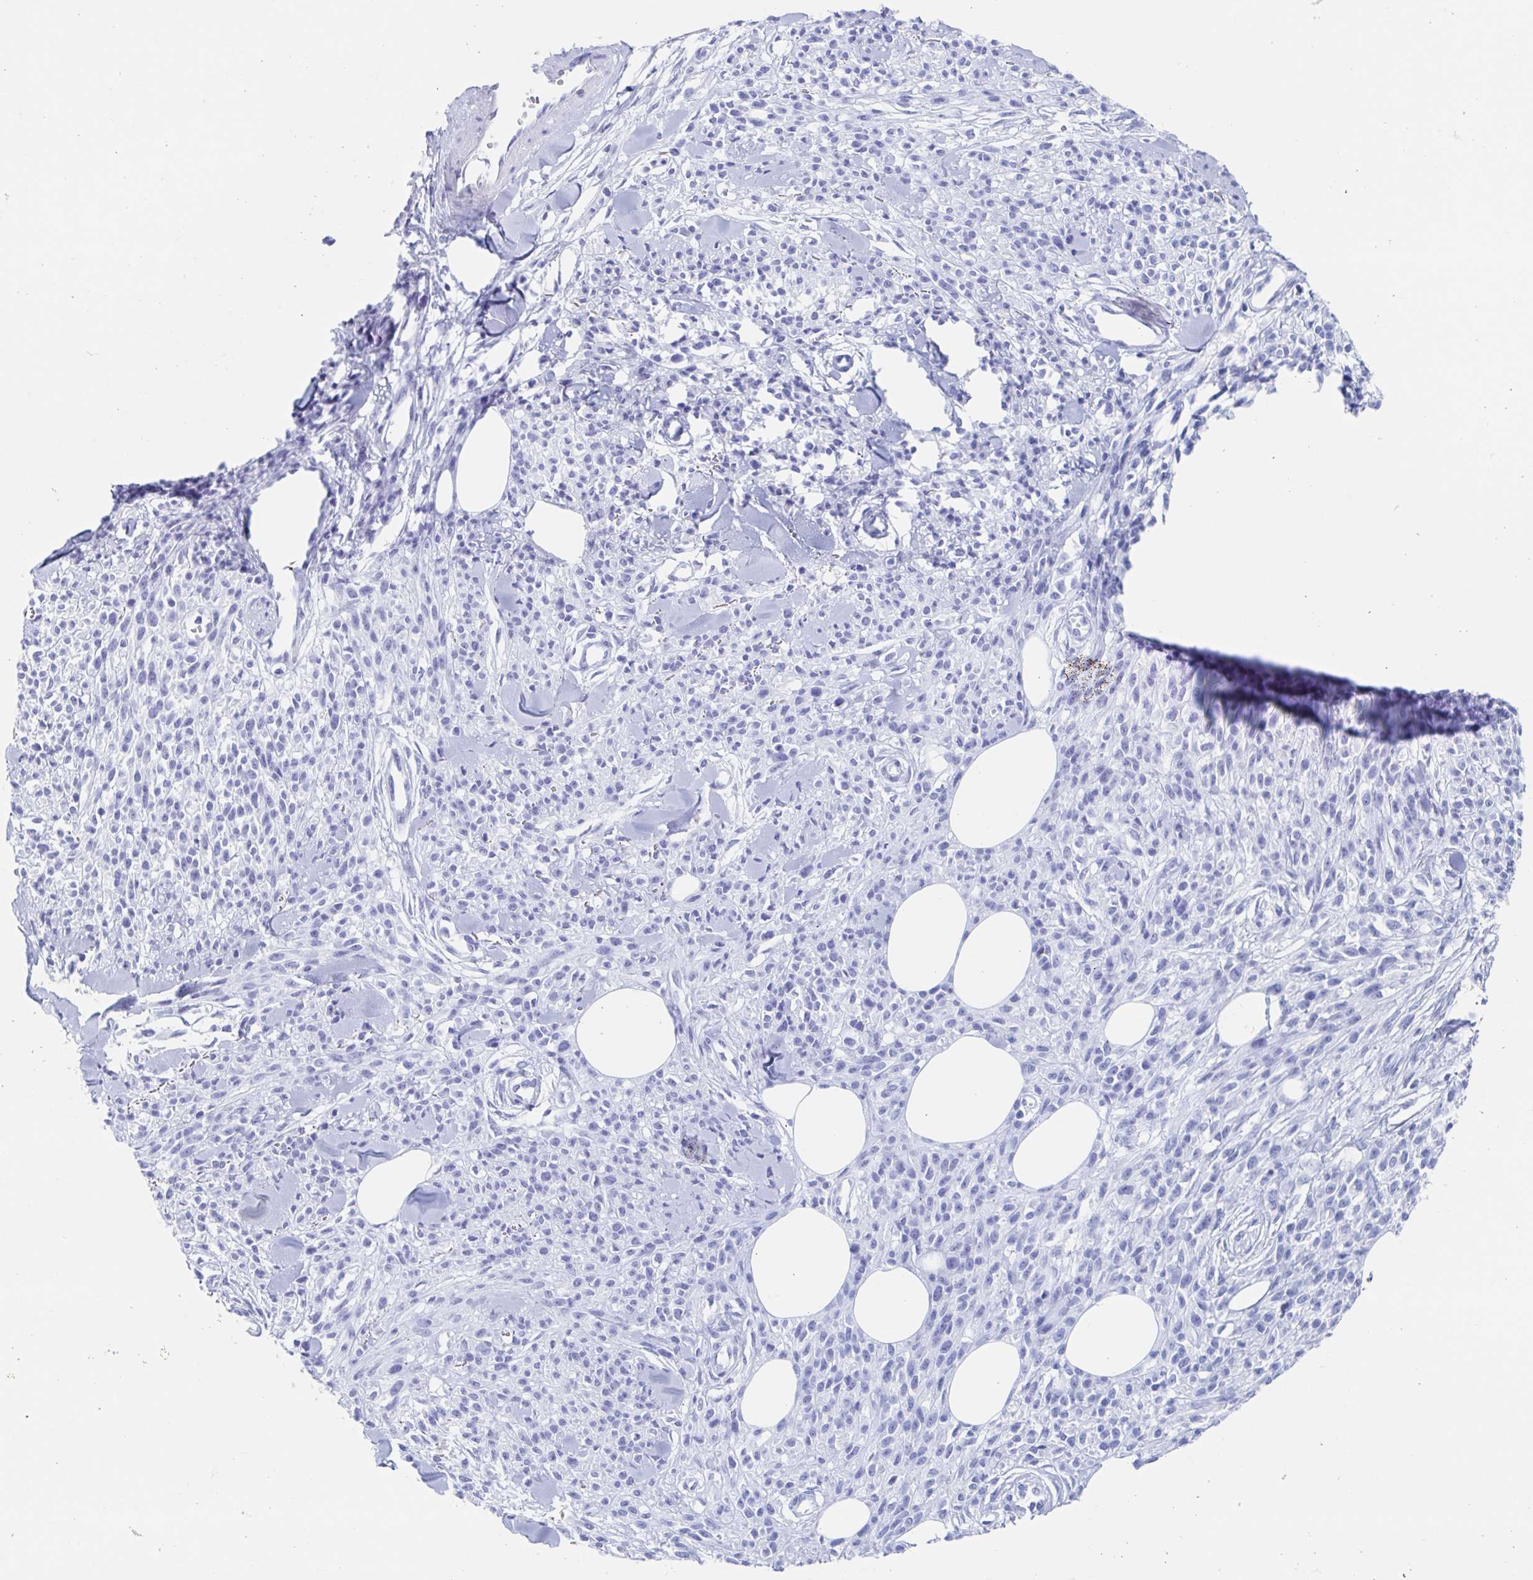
{"staining": {"intensity": "negative", "quantity": "none", "location": "none"}, "tissue": "melanoma", "cell_type": "Tumor cells", "image_type": "cancer", "snomed": [{"axis": "morphology", "description": "Malignant melanoma, NOS"}, {"axis": "topography", "description": "Skin"}, {"axis": "topography", "description": "Skin of trunk"}], "caption": "This is an immunohistochemistry (IHC) photomicrograph of human melanoma. There is no expression in tumor cells.", "gene": "HDGFL1", "patient": {"sex": "male", "age": 74}}